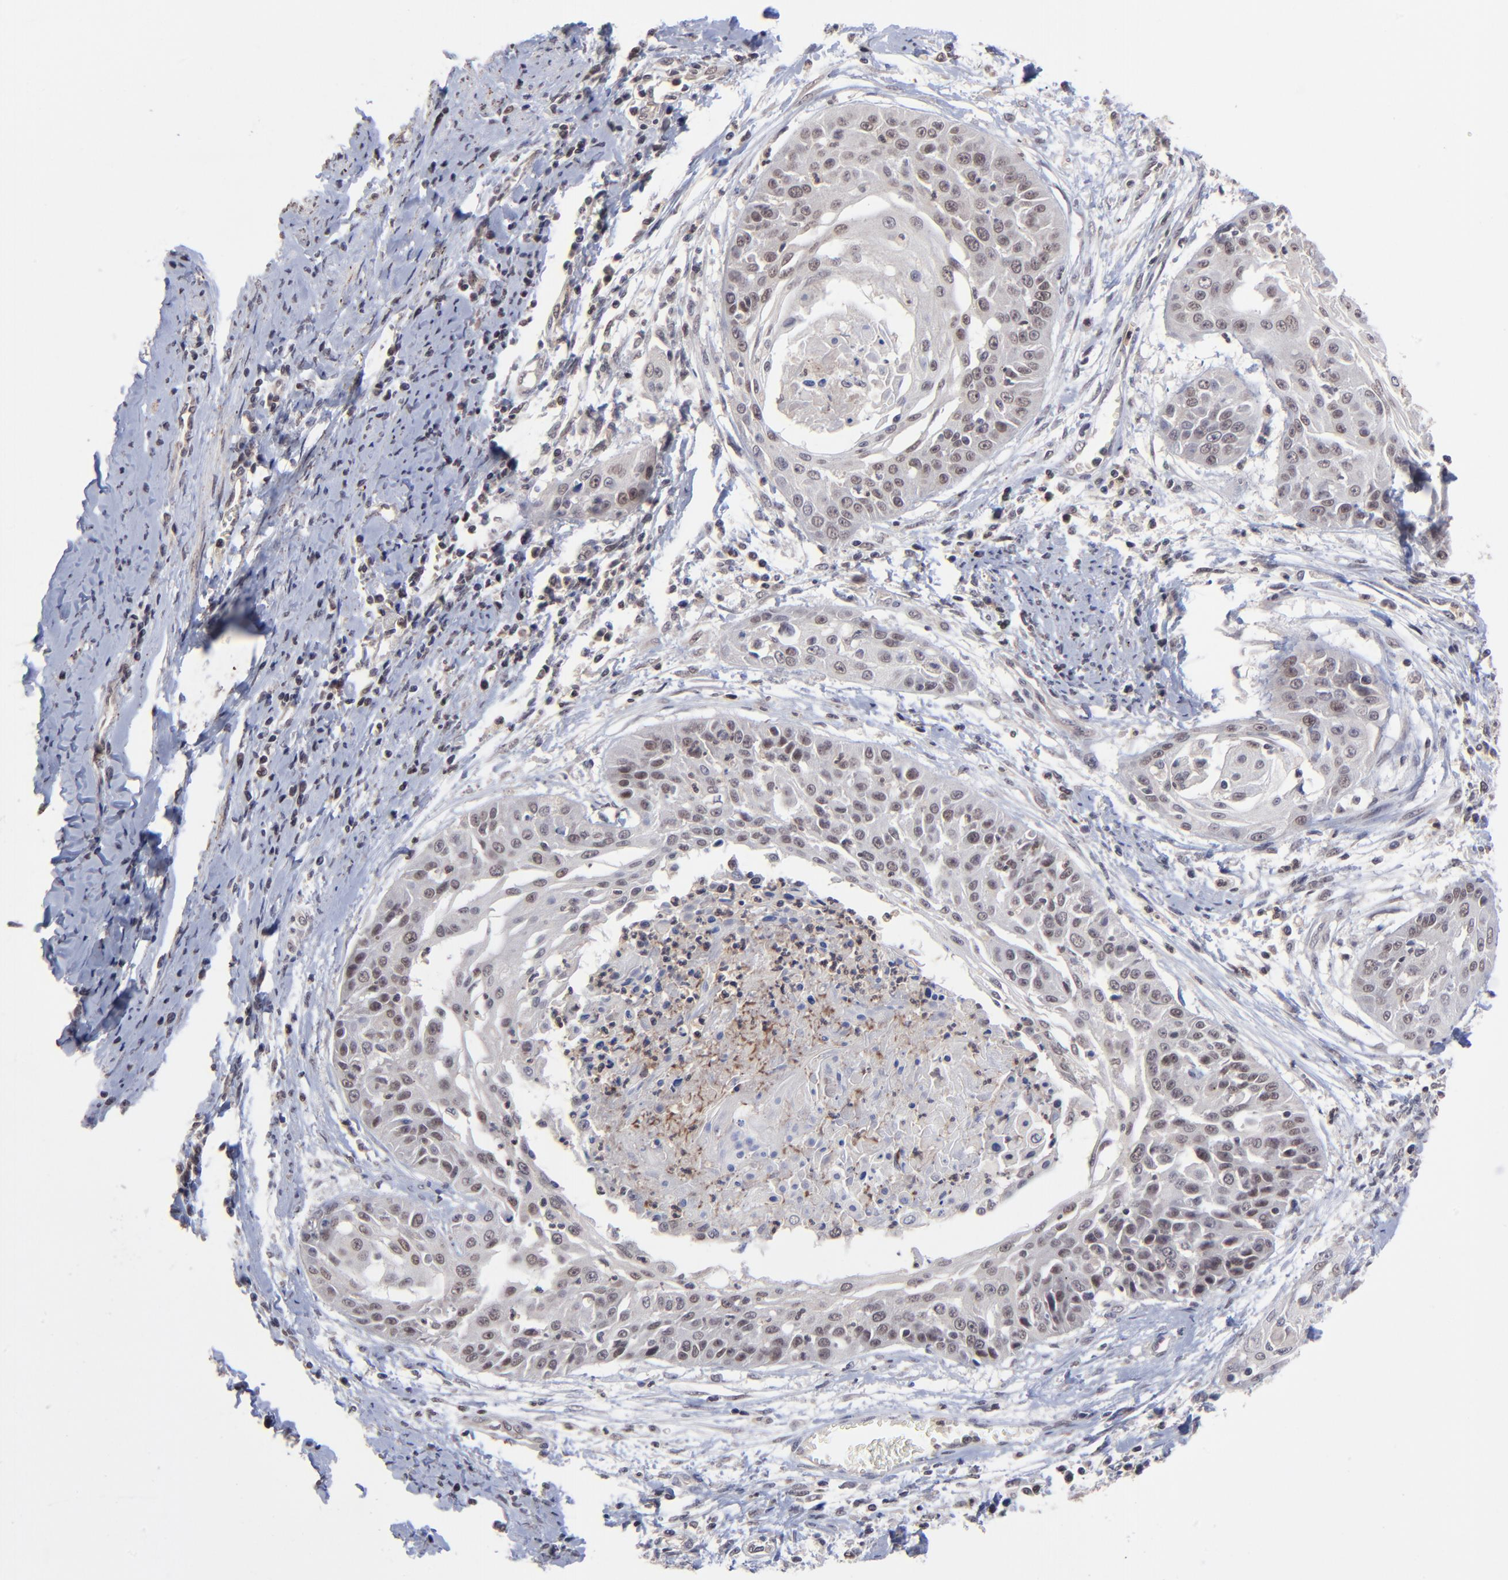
{"staining": {"intensity": "weak", "quantity": "<25%", "location": "nuclear"}, "tissue": "cervical cancer", "cell_type": "Tumor cells", "image_type": "cancer", "snomed": [{"axis": "morphology", "description": "Squamous cell carcinoma, NOS"}, {"axis": "topography", "description": "Cervix"}], "caption": "Tumor cells show no significant positivity in cervical squamous cell carcinoma.", "gene": "ZNF419", "patient": {"sex": "female", "age": 64}}